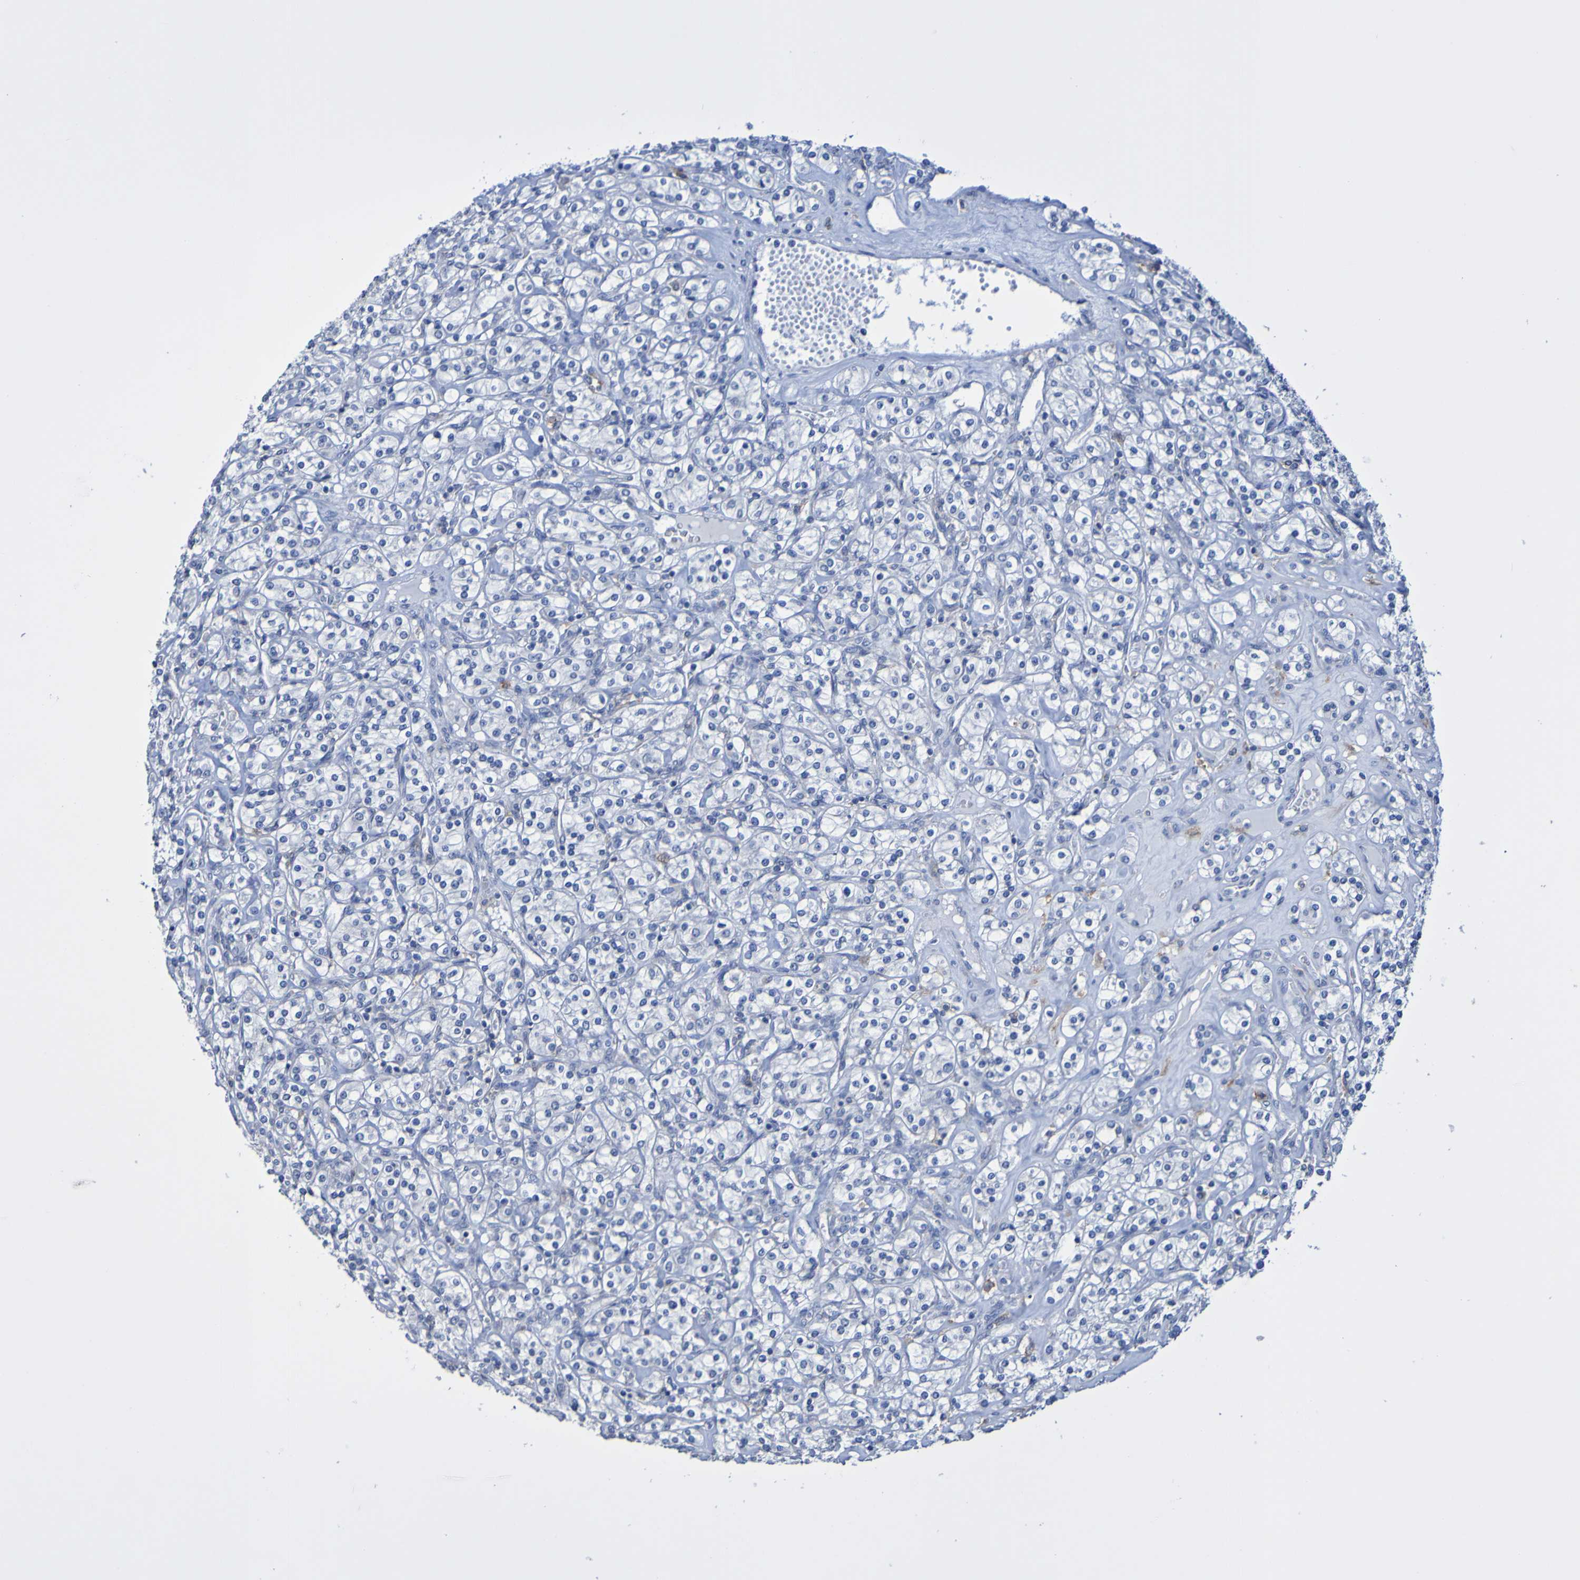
{"staining": {"intensity": "negative", "quantity": "none", "location": "none"}, "tissue": "renal cancer", "cell_type": "Tumor cells", "image_type": "cancer", "snomed": [{"axis": "morphology", "description": "Adenocarcinoma, NOS"}, {"axis": "topography", "description": "Kidney"}], "caption": "Image shows no significant protein positivity in tumor cells of adenocarcinoma (renal).", "gene": "SLC3A2", "patient": {"sex": "male", "age": 77}}